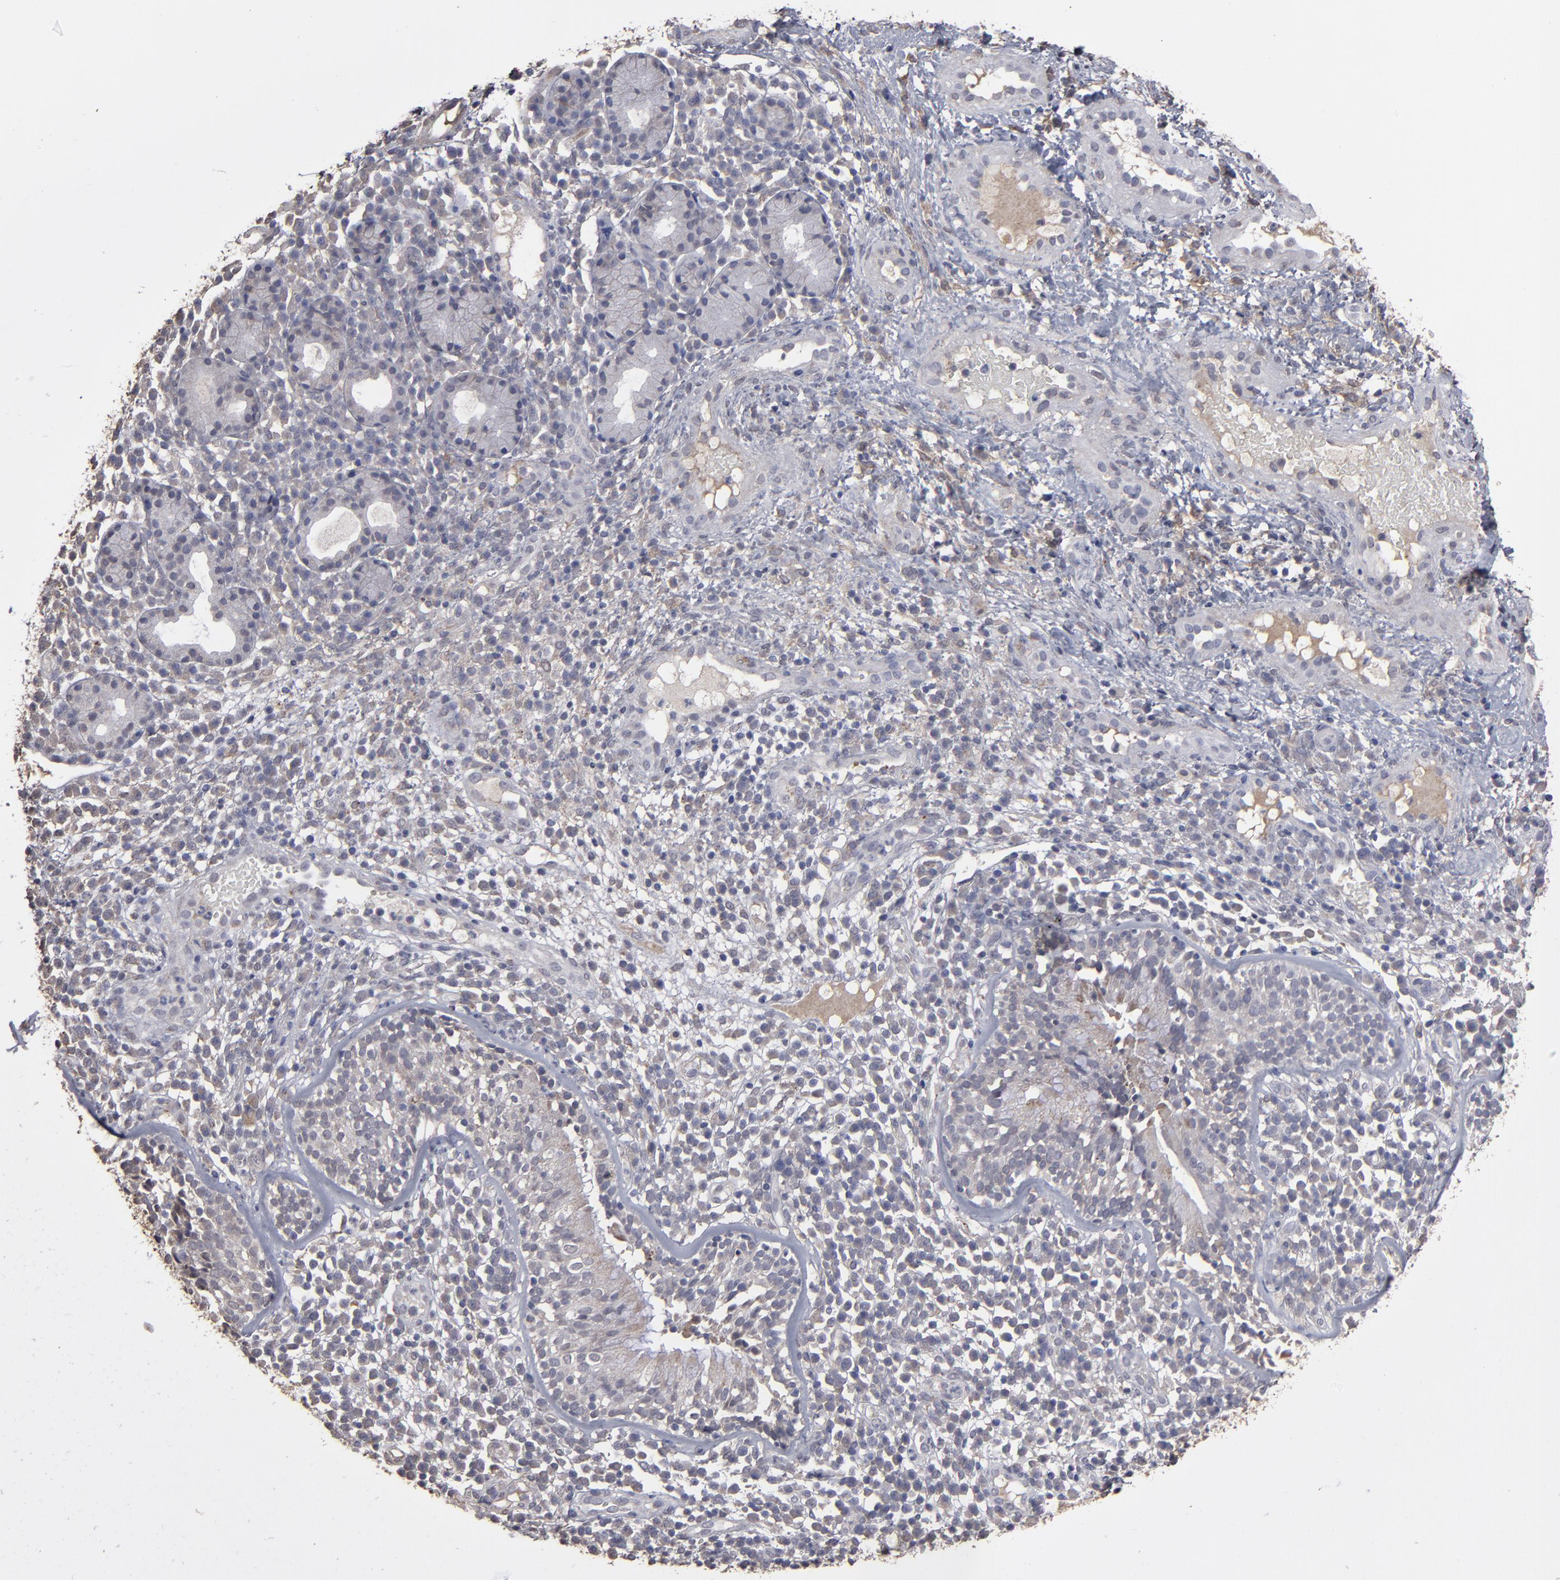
{"staining": {"intensity": "weak", "quantity": "<25%", "location": "cytoplasmic/membranous"}, "tissue": "nasopharynx", "cell_type": "Respiratory epithelial cells", "image_type": "normal", "snomed": [{"axis": "morphology", "description": "Normal tissue, NOS"}, {"axis": "morphology", "description": "Inflammation, NOS"}, {"axis": "morphology", "description": "Malignant melanoma, Metastatic site"}, {"axis": "topography", "description": "Nasopharynx"}], "caption": "Normal nasopharynx was stained to show a protein in brown. There is no significant expression in respiratory epithelial cells. (Brightfield microscopy of DAB IHC at high magnification).", "gene": "ITGB5", "patient": {"sex": "female", "age": 55}}